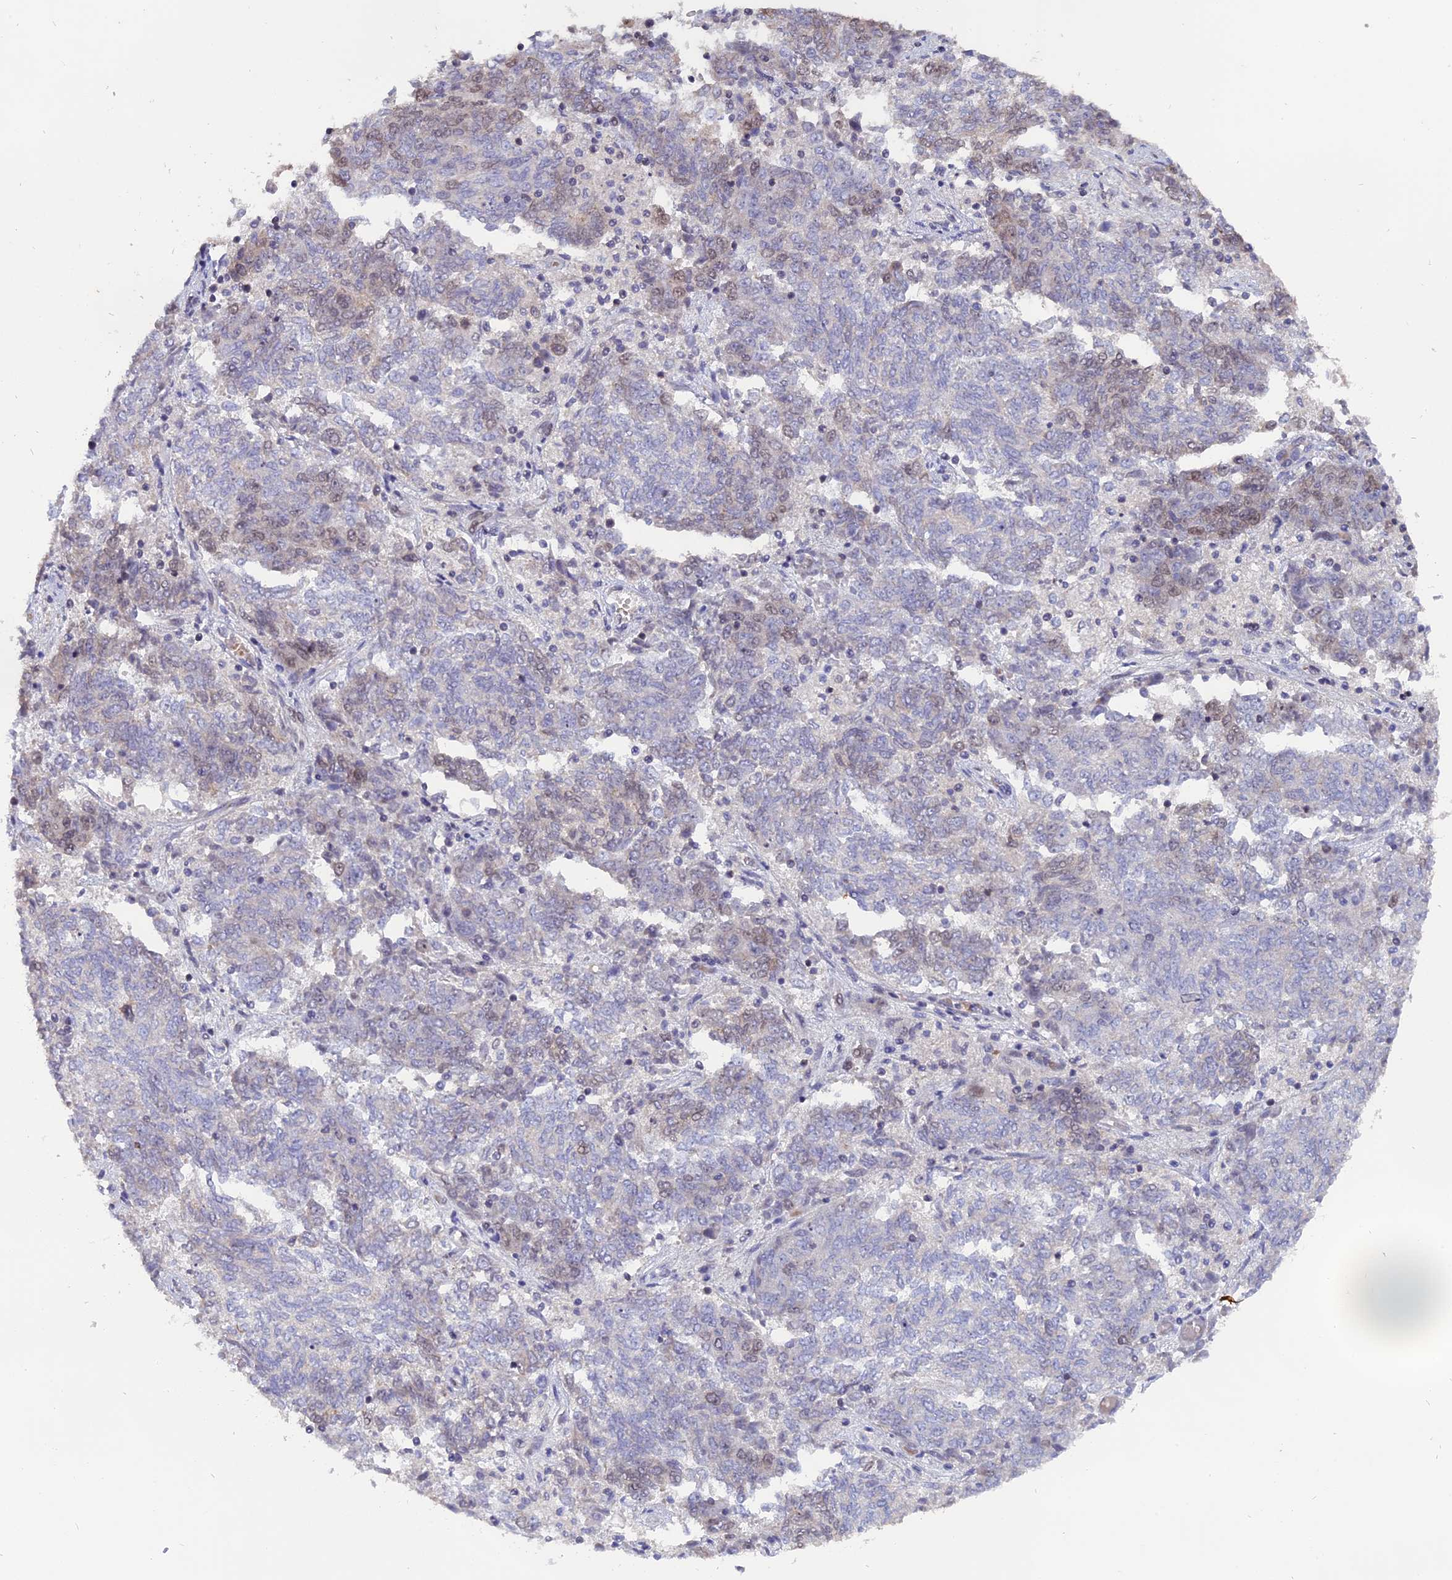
{"staining": {"intensity": "weak", "quantity": "<25%", "location": "nuclear"}, "tissue": "endometrial cancer", "cell_type": "Tumor cells", "image_type": "cancer", "snomed": [{"axis": "morphology", "description": "Adenocarcinoma, NOS"}, {"axis": "topography", "description": "Endometrium"}], "caption": "Immunohistochemistry histopathology image of neoplastic tissue: human endometrial adenocarcinoma stained with DAB demonstrates no significant protein staining in tumor cells.", "gene": "PYGO1", "patient": {"sex": "female", "age": 80}}